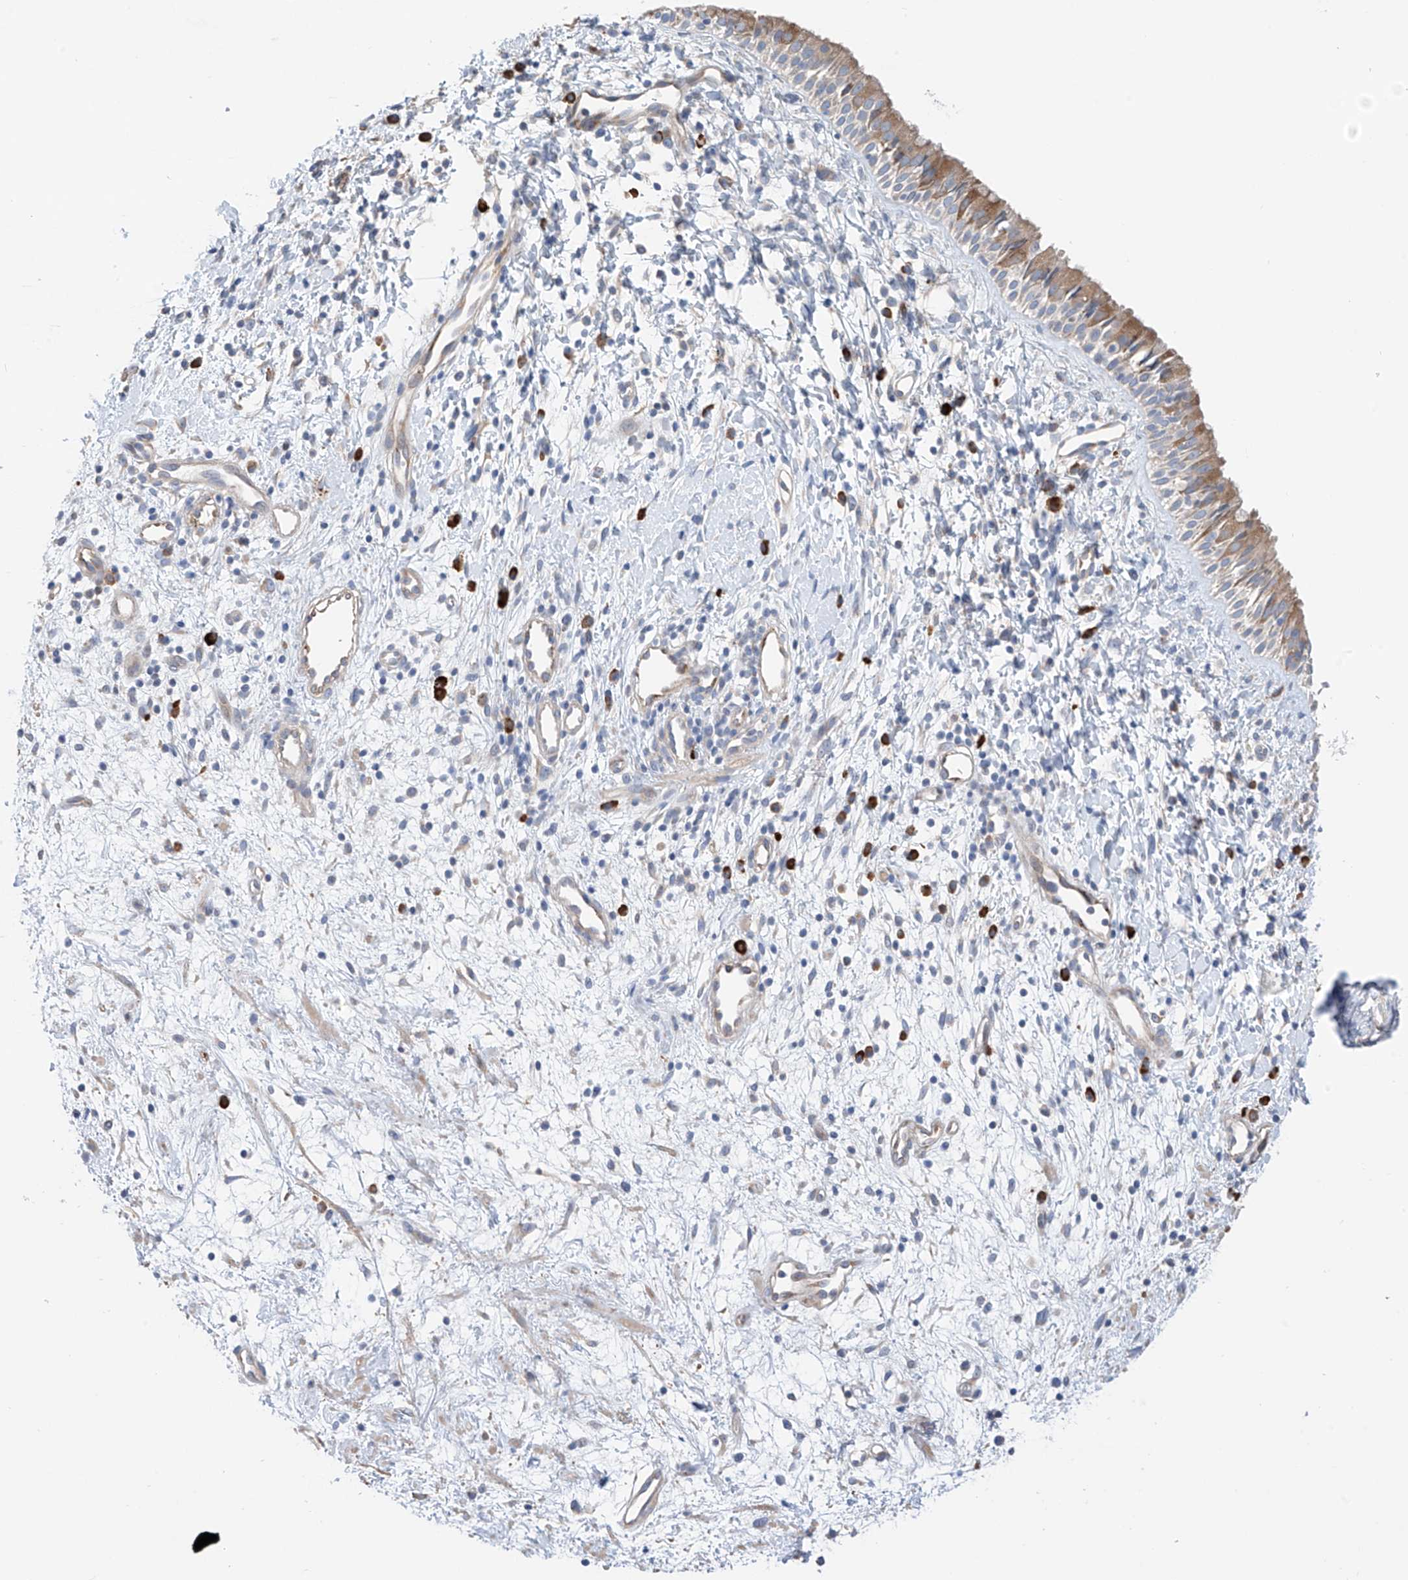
{"staining": {"intensity": "moderate", "quantity": "25%-75%", "location": "cytoplasmic/membranous"}, "tissue": "nasopharynx", "cell_type": "Respiratory epithelial cells", "image_type": "normal", "snomed": [{"axis": "morphology", "description": "Normal tissue, NOS"}, {"axis": "topography", "description": "Nasopharynx"}], "caption": "Immunohistochemical staining of benign human nasopharynx reveals moderate cytoplasmic/membranous protein staining in about 25%-75% of respiratory epithelial cells.", "gene": "REC8", "patient": {"sex": "male", "age": 22}}